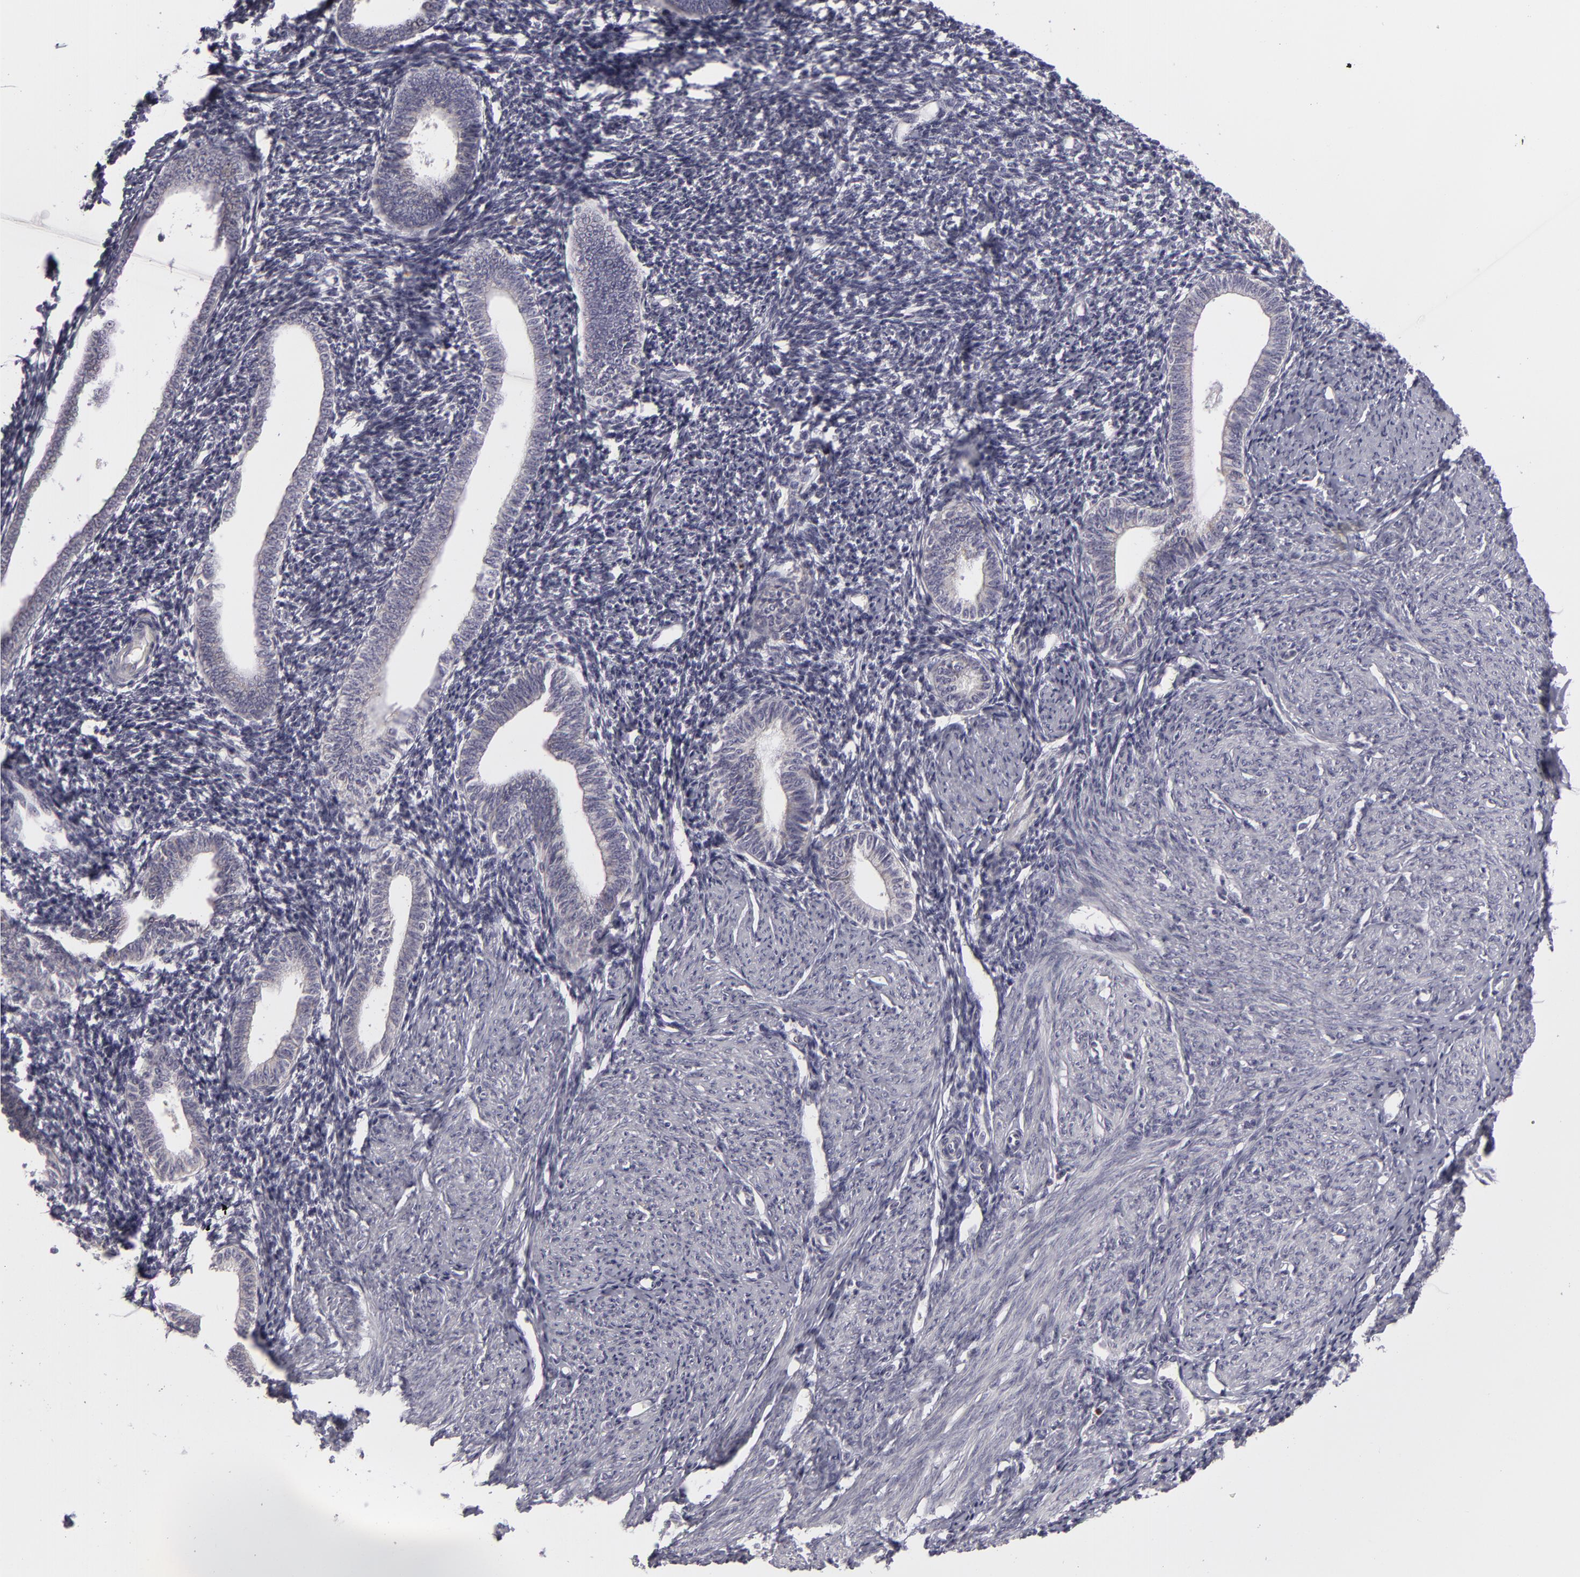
{"staining": {"intensity": "negative", "quantity": "none", "location": "none"}, "tissue": "endometrium", "cell_type": "Cells in endometrial stroma", "image_type": "normal", "snomed": [{"axis": "morphology", "description": "Normal tissue, NOS"}, {"axis": "topography", "description": "Endometrium"}], "caption": "DAB (3,3'-diaminobenzidine) immunohistochemical staining of normal endometrium exhibits no significant expression in cells in endometrial stroma.", "gene": "ATP2B3", "patient": {"sex": "female", "age": 52}}